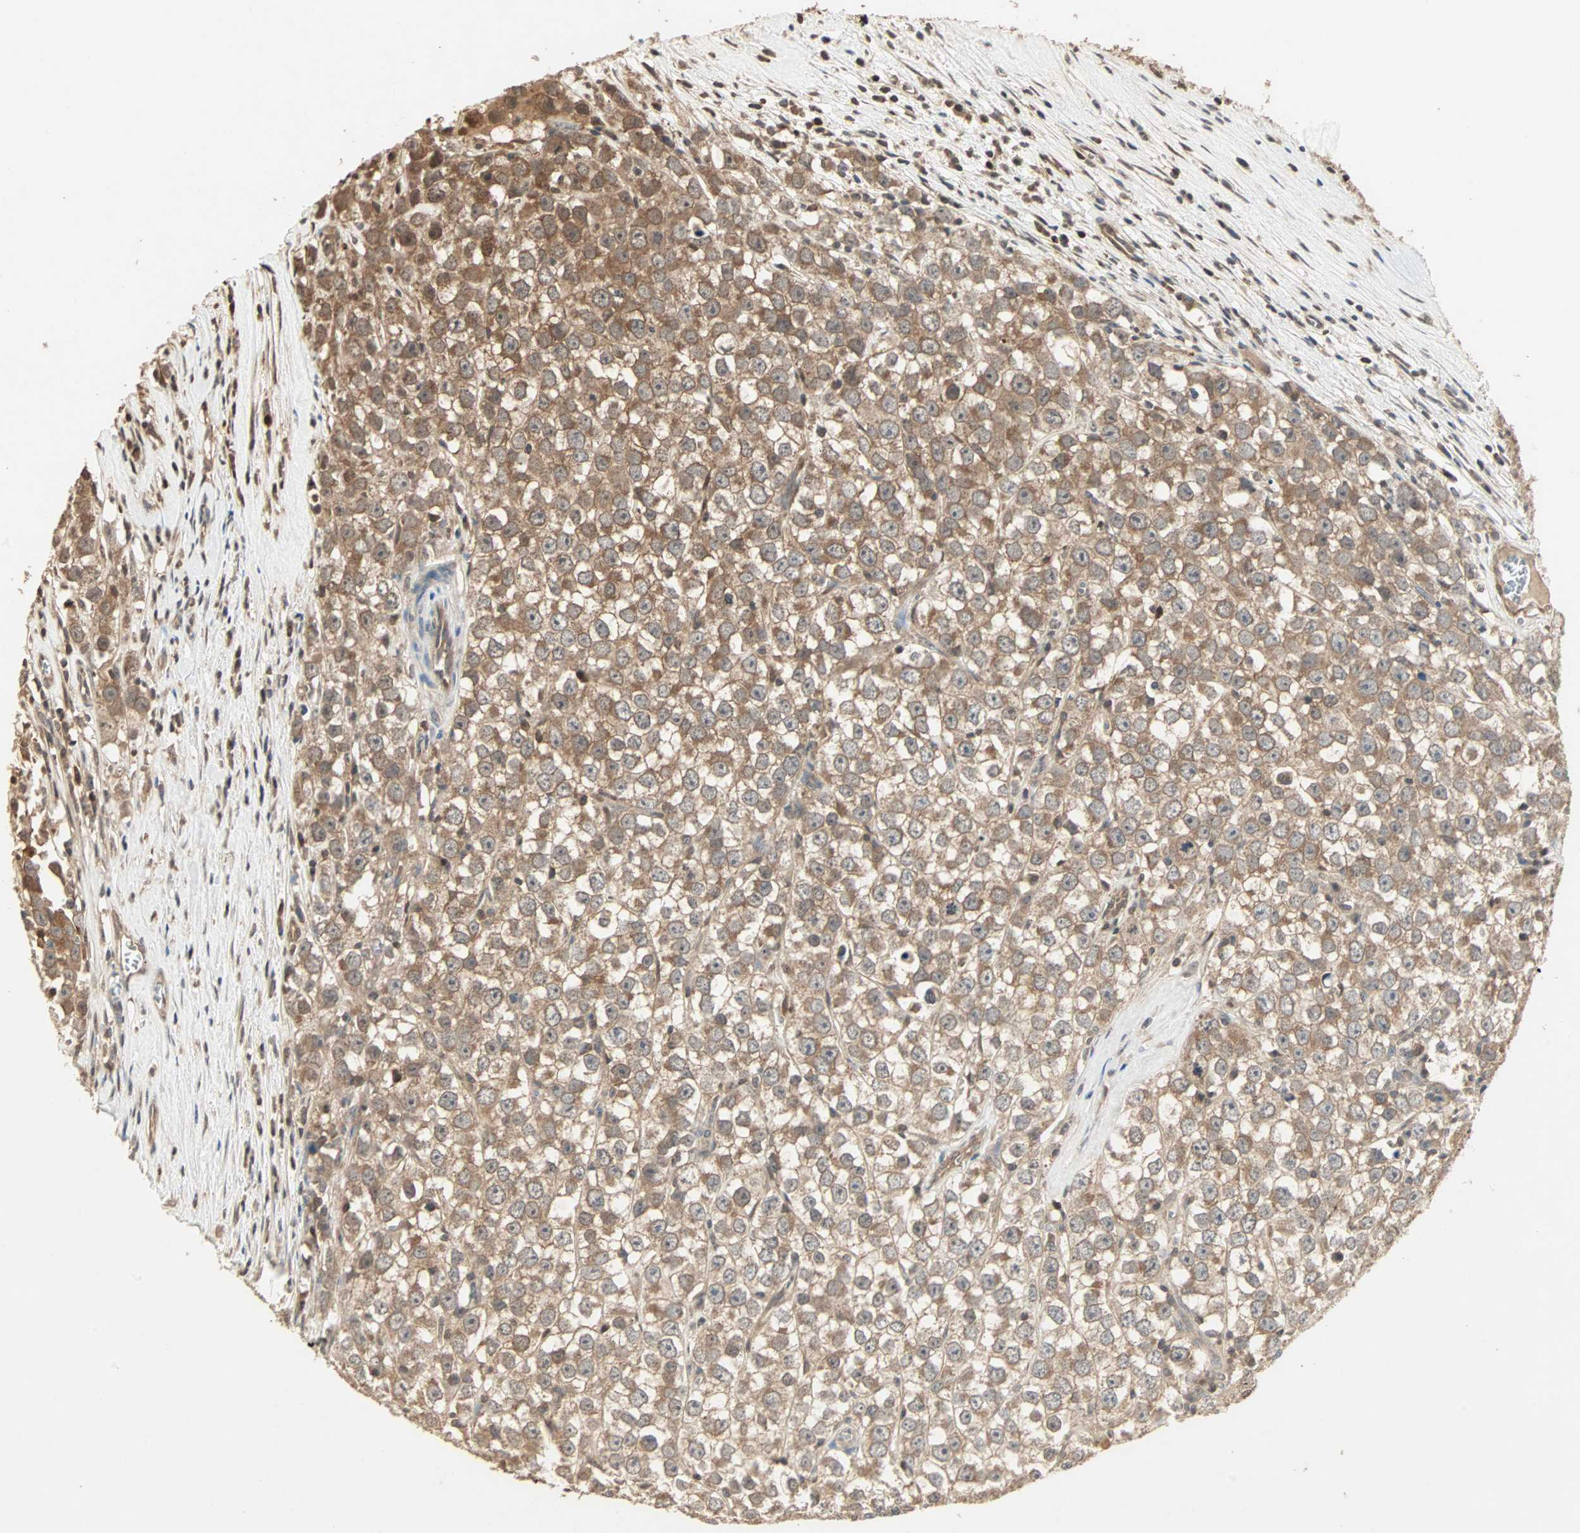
{"staining": {"intensity": "moderate", "quantity": ">75%", "location": "cytoplasmic/membranous"}, "tissue": "testis cancer", "cell_type": "Tumor cells", "image_type": "cancer", "snomed": [{"axis": "morphology", "description": "Seminoma, NOS"}, {"axis": "morphology", "description": "Carcinoma, Embryonal, NOS"}, {"axis": "topography", "description": "Testis"}], "caption": "Immunohistochemical staining of human testis seminoma reveals medium levels of moderate cytoplasmic/membranous protein expression in approximately >75% of tumor cells. Using DAB (brown) and hematoxylin (blue) stains, captured at high magnification using brightfield microscopy.", "gene": "DRG2", "patient": {"sex": "male", "age": 52}}